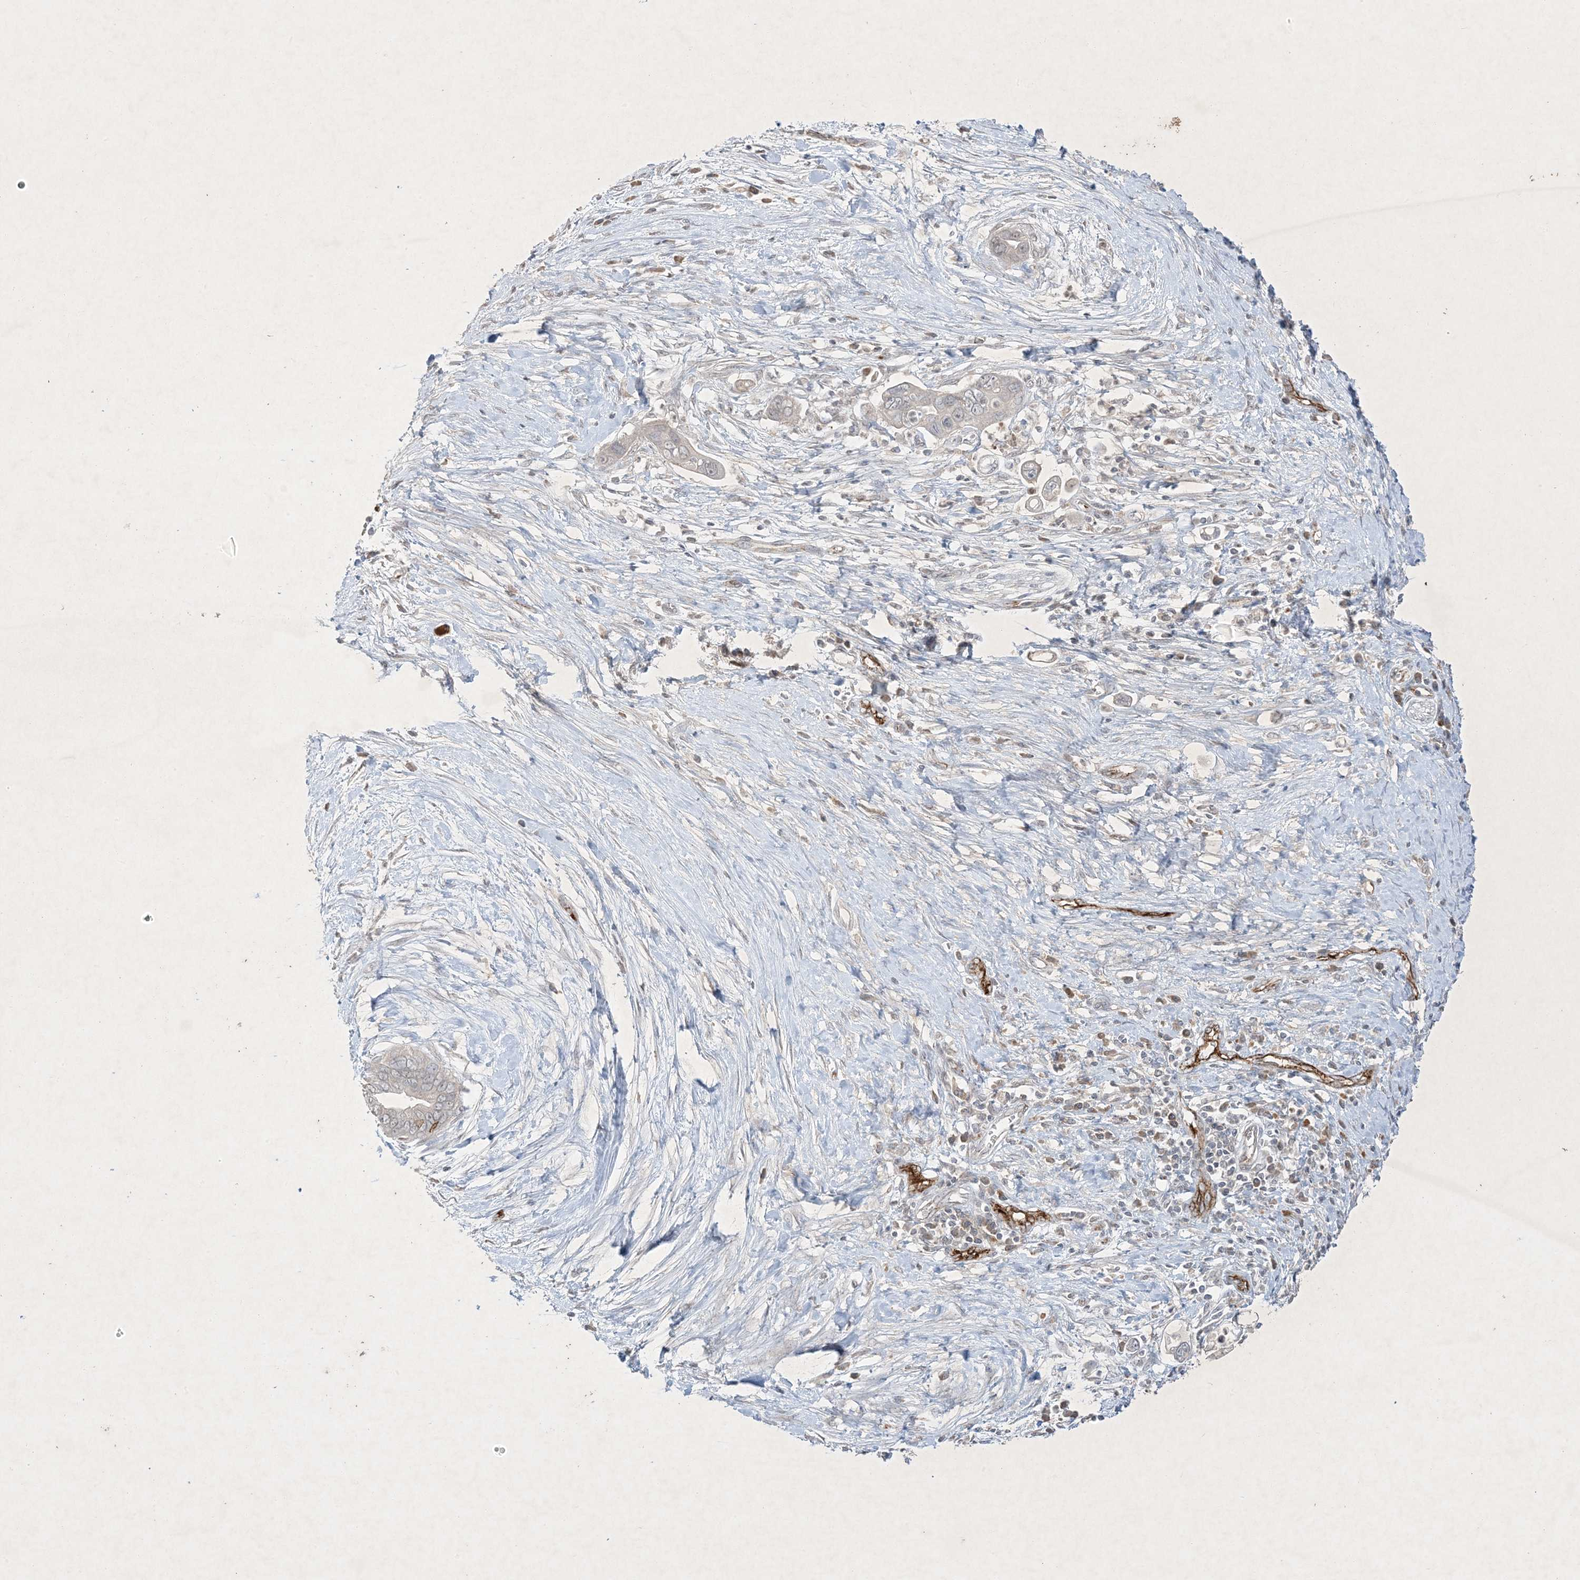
{"staining": {"intensity": "moderate", "quantity": "<25%", "location": "cytoplasmic/membranous"}, "tissue": "pancreatic cancer", "cell_type": "Tumor cells", "image_type": "cancer", "snomed": [{"axis": "morphology", "description": "Adenocarcinoma, NOS"}, {"axis": "topography", "description": "Pancreas"}], "caption": "Immunohistochemical staining of human adenocarcinoma (pancreatic) exhibits low levels of moderate cytoplasmic/membranous protein expression in approximately <25% of tumor cells. Using DAB (3,3'-diaminobenzidine) (brown) and hematoxylin (blue) stains, captured at high magnification using brightfield microscopy.", "gene": "PRSS36", "patient": {"sex": "male", "age": 75}}